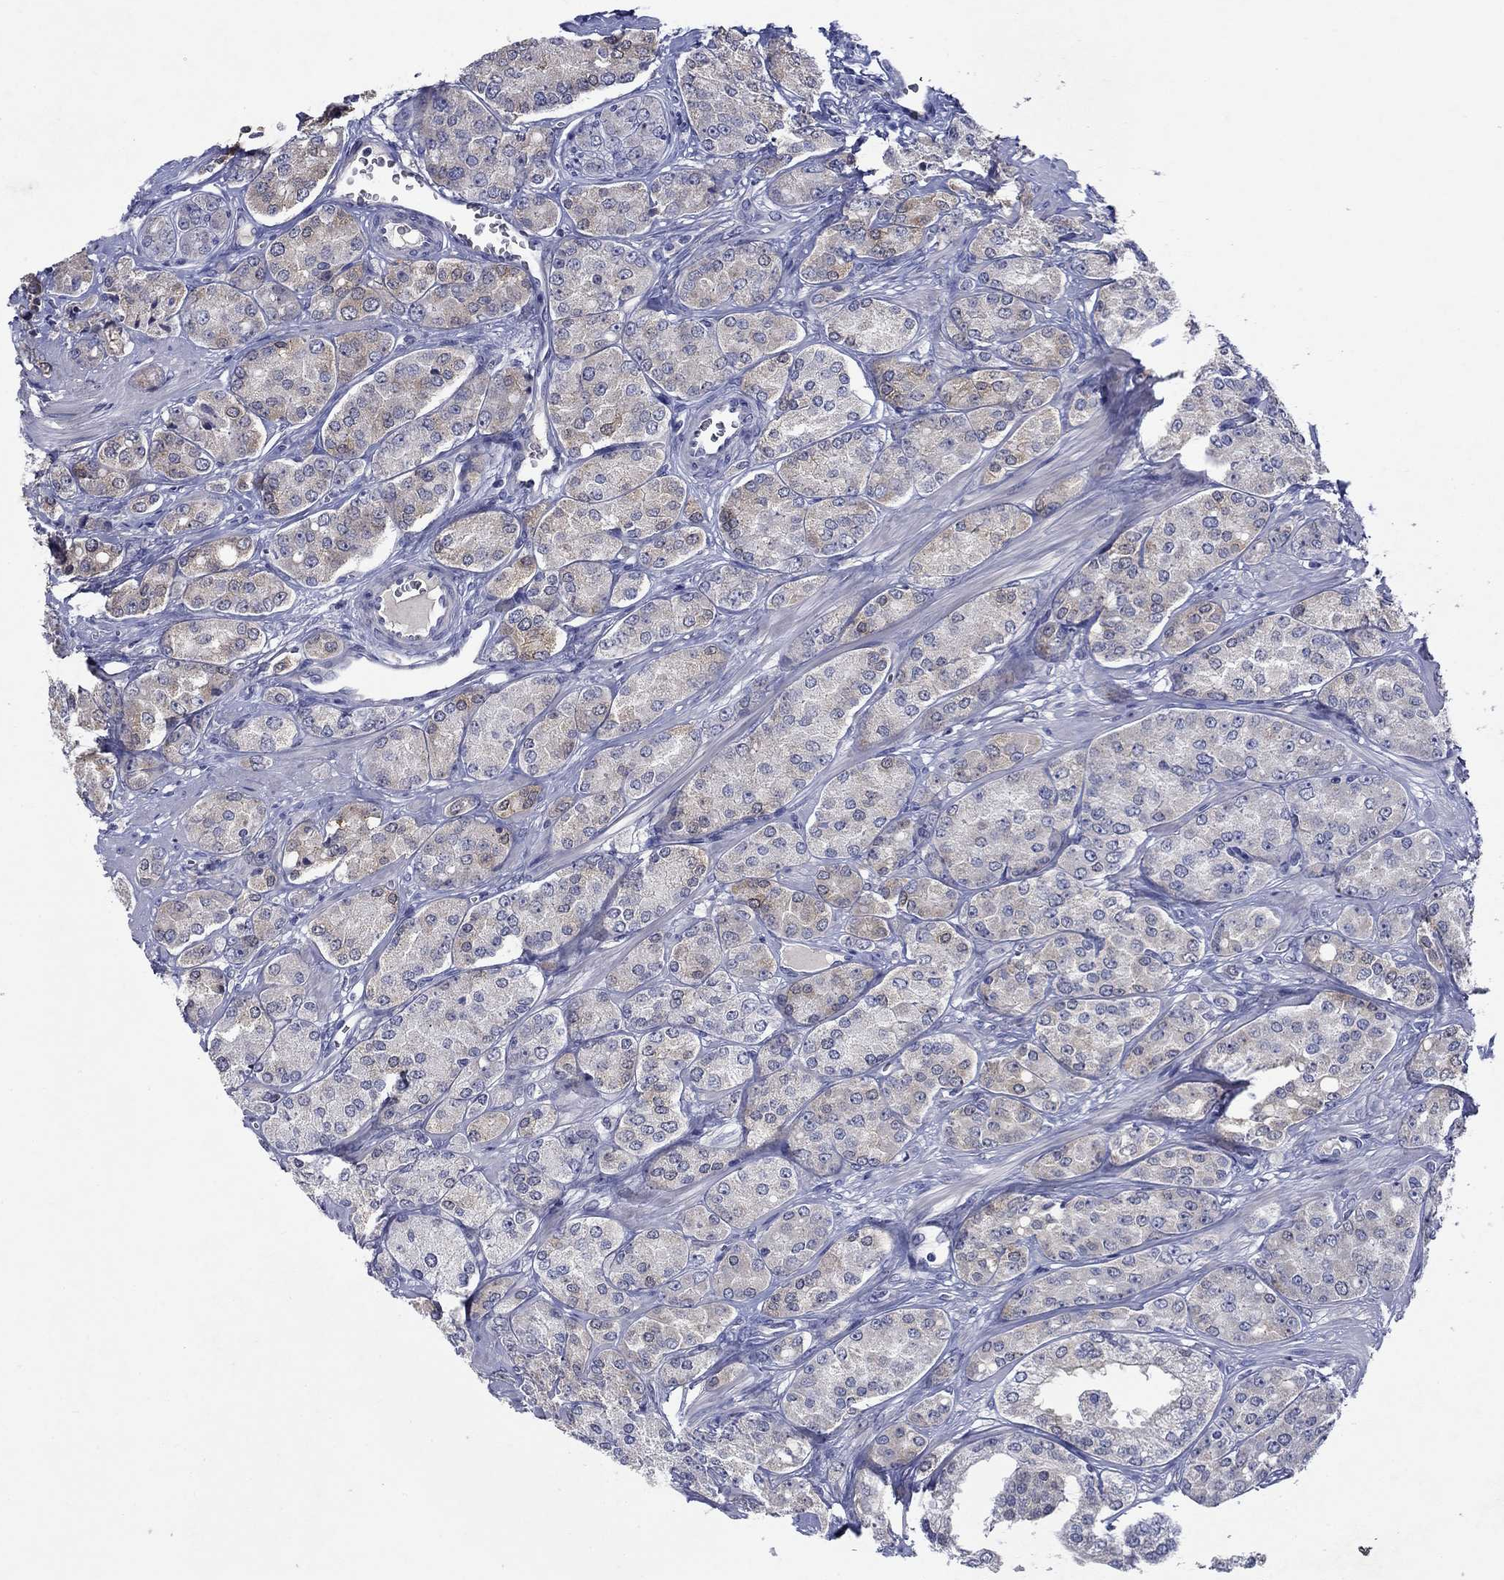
{"staining": {"intensity": "weak", "quantity": "<25%", "location": "cytoplasmic/membranous"}, "tissue": "prostate cancer", "cell_type": "Tumor cells", "image_type": "cancer", "snomed": [{"axis": "morphology", "description": "Adenocarcinoma, NOS"}, {"axis": "topography", "description": "Prostate"}], "caption": "High magnification brightfield microscopy of prostate cancer (adenocarcinoma) stained with DAB (3,3'-diaminobenzidine) (brown) and counterstained with hematoxylin (blue): tumor cells show no significant expression.", "gene": "SULT2B1", "patient": {"sex": "male", "age": 67}}